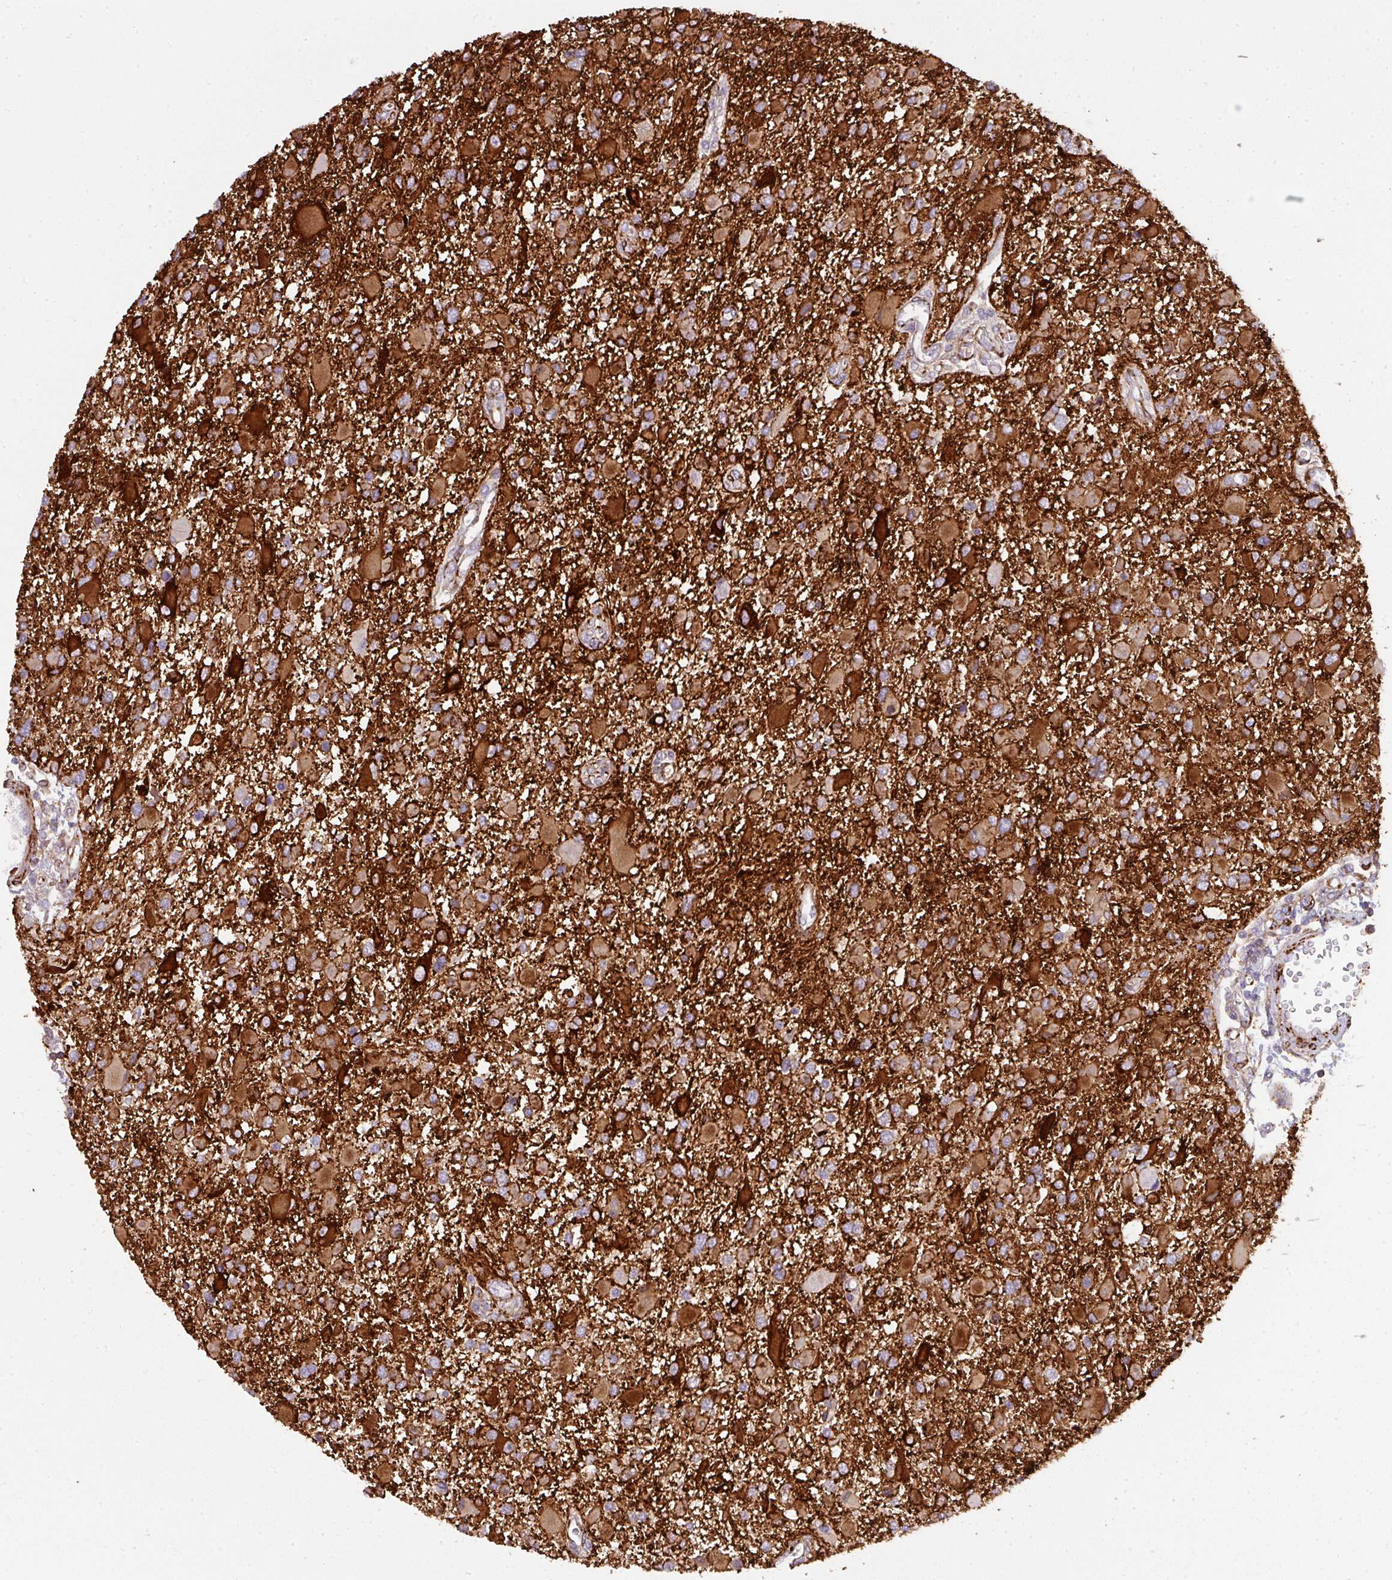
{"staining": {"intensity": "strong", "quantity": "25%-75%", "location": "cytoplasmic/membranous"}, "tissue": "glioma", "cell_type": "Tumor cells", "image_type": "cancer", "snomed": [{"axis": "morphology", "description": "Glioma, malignant, High grade"}, {"axis": "topography", "description": "Brain"}], "caption": "Strong cytoplasmic/membranous staining is identified in approximately 25%-75% of tumor cells in glioma.", "gene": "BEND5", "patient": {"sex": "male", "age": 53}}